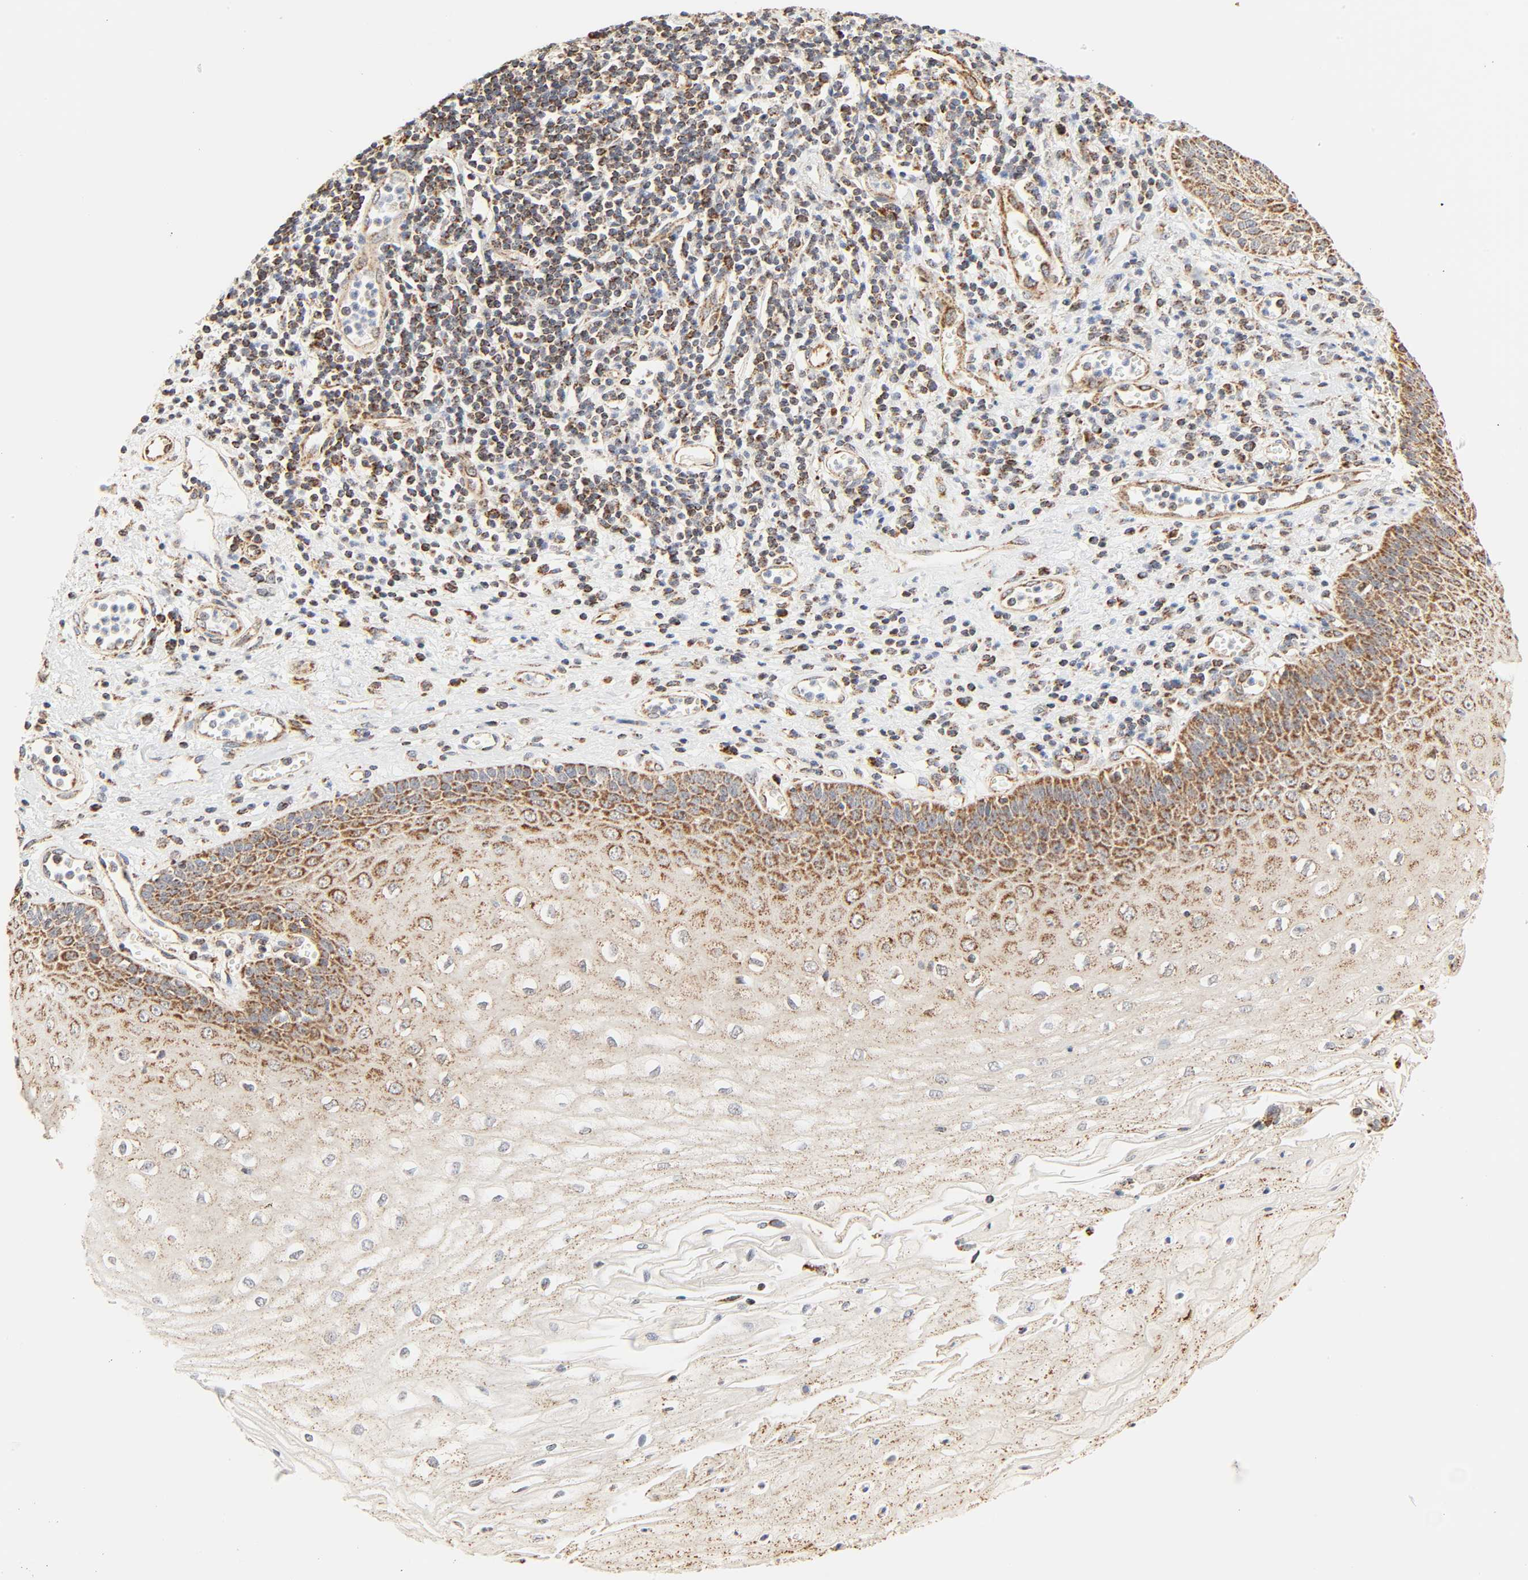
{"staining": {"intensity": "strong", "quantity": ">75%", "location": "cytoplasmic/membranous"}, "tissue": "esophagus", "cell_type": "Squamous epithelial cells", "image_type": "normal", "snomed": [{"axis": "morphology", "description": "Normal tissue, NOS"}, {"axis": "morphology", "description": "Squamous cell carcinoma, NOS"}, {"axis": "topography", "description": "Esophagus"}], "caption": "Immunohistochemical staining of benign esophagus exhibits >75% levels of strong cytoplasmic/membranous protein expression in approximately >75% of squamous epithelial cells. Nuclei are stained in blue.", "gene": "ZMAT5", "patient": {"sex": "male", "age": 65}}